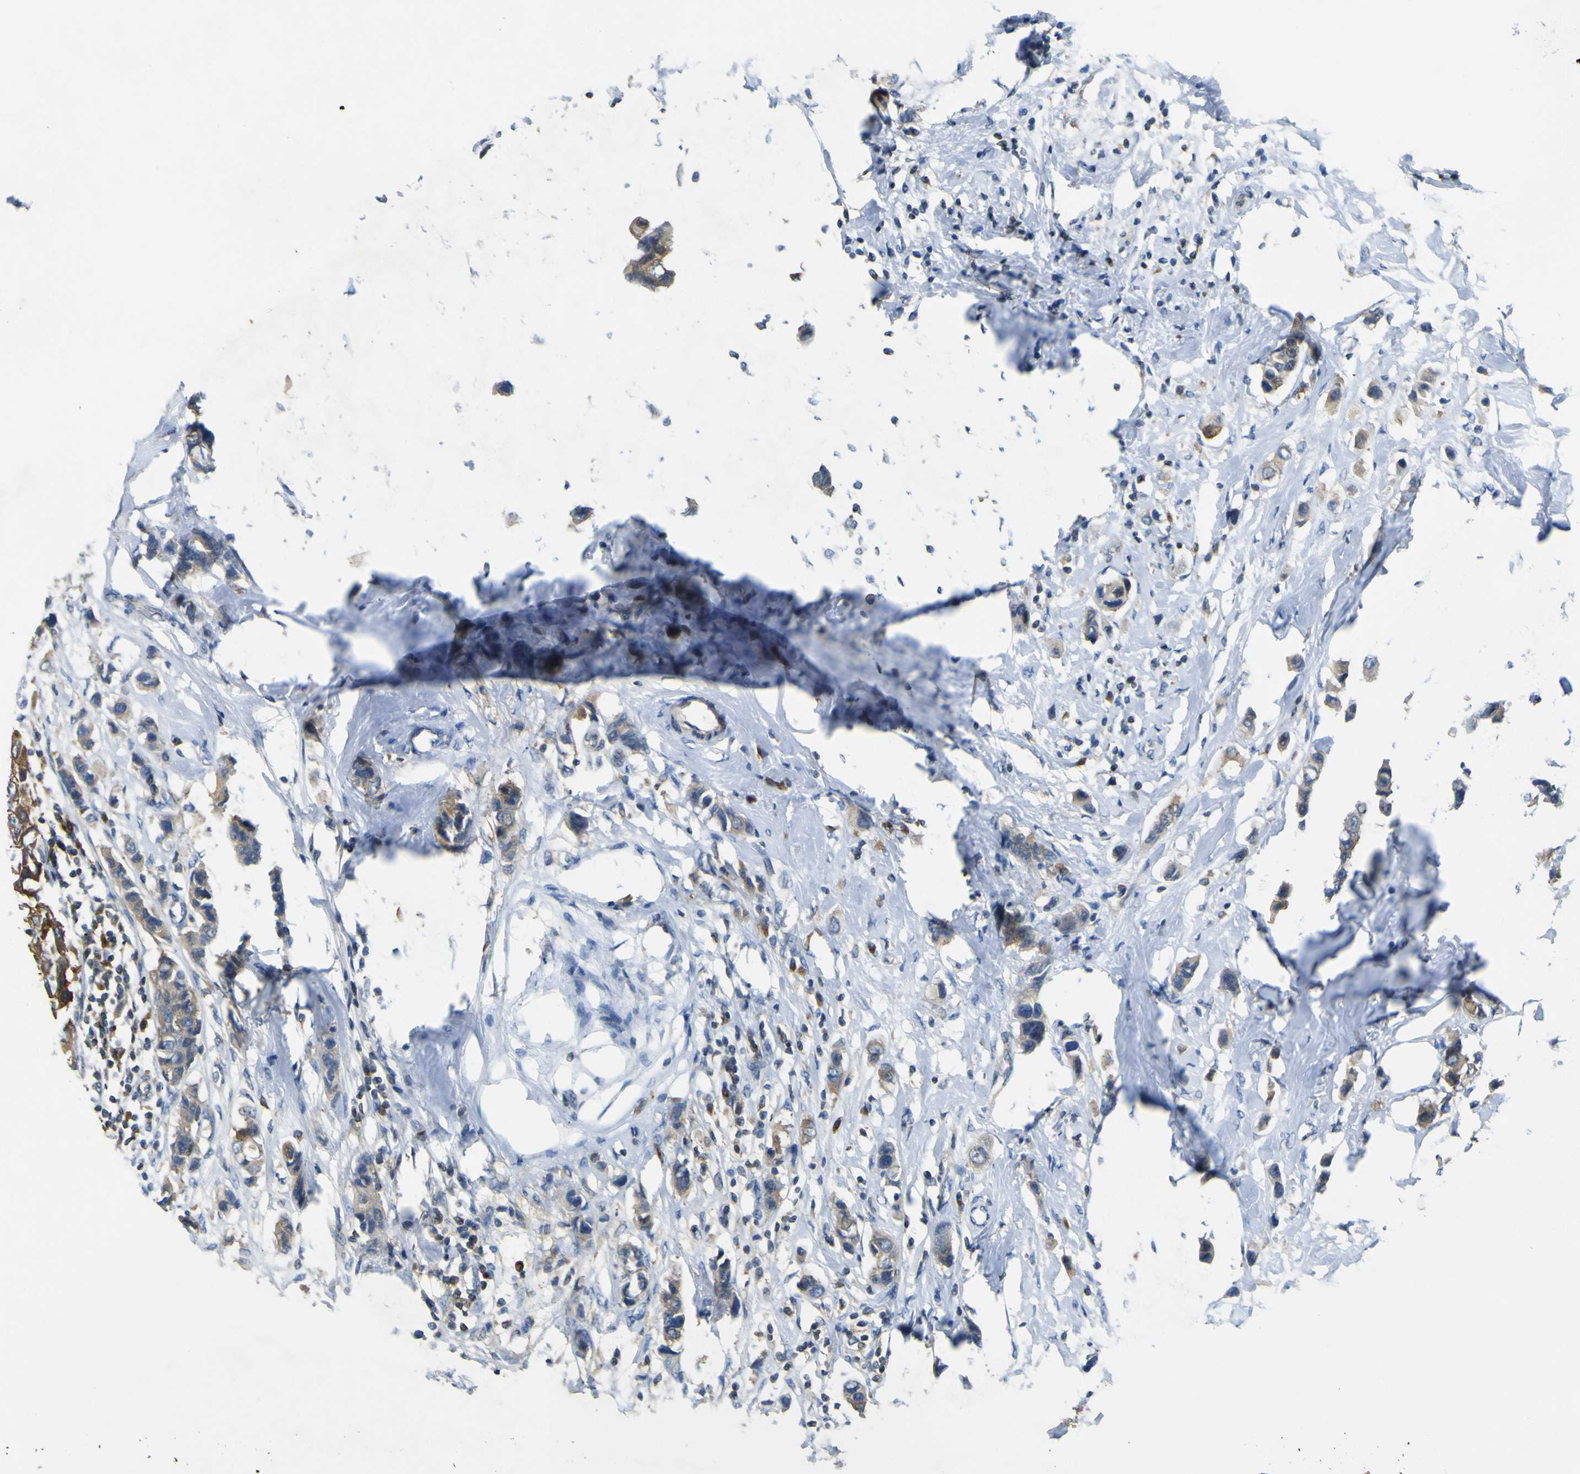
{"staining": {"intensity": "moderate", "quantity": ">75%", "location": "cytoplasmic/membranous"}, "tissue": "breast cancer", "cell_type": "Tumor cells", "image_type": "cancer", "snomed": [{"axis": "morphology", "description": "Normal tissue, NOS"}, {"axis": "morphology", "description": "Duct carcinoma"}, {"axis": "topography", "description": "Breast"}], "caption": "IHC image of neoplastic tissue: human breast cancer stained using immunohistochemistry shows medium levels of moderate protein expression localized specifically in the cytoplasmic/membranous of tumor cells, appearing as a cytoplasmic/membranous brown color.", "gene": "EML2", "patient": {"sex": "female", "age": 50}}